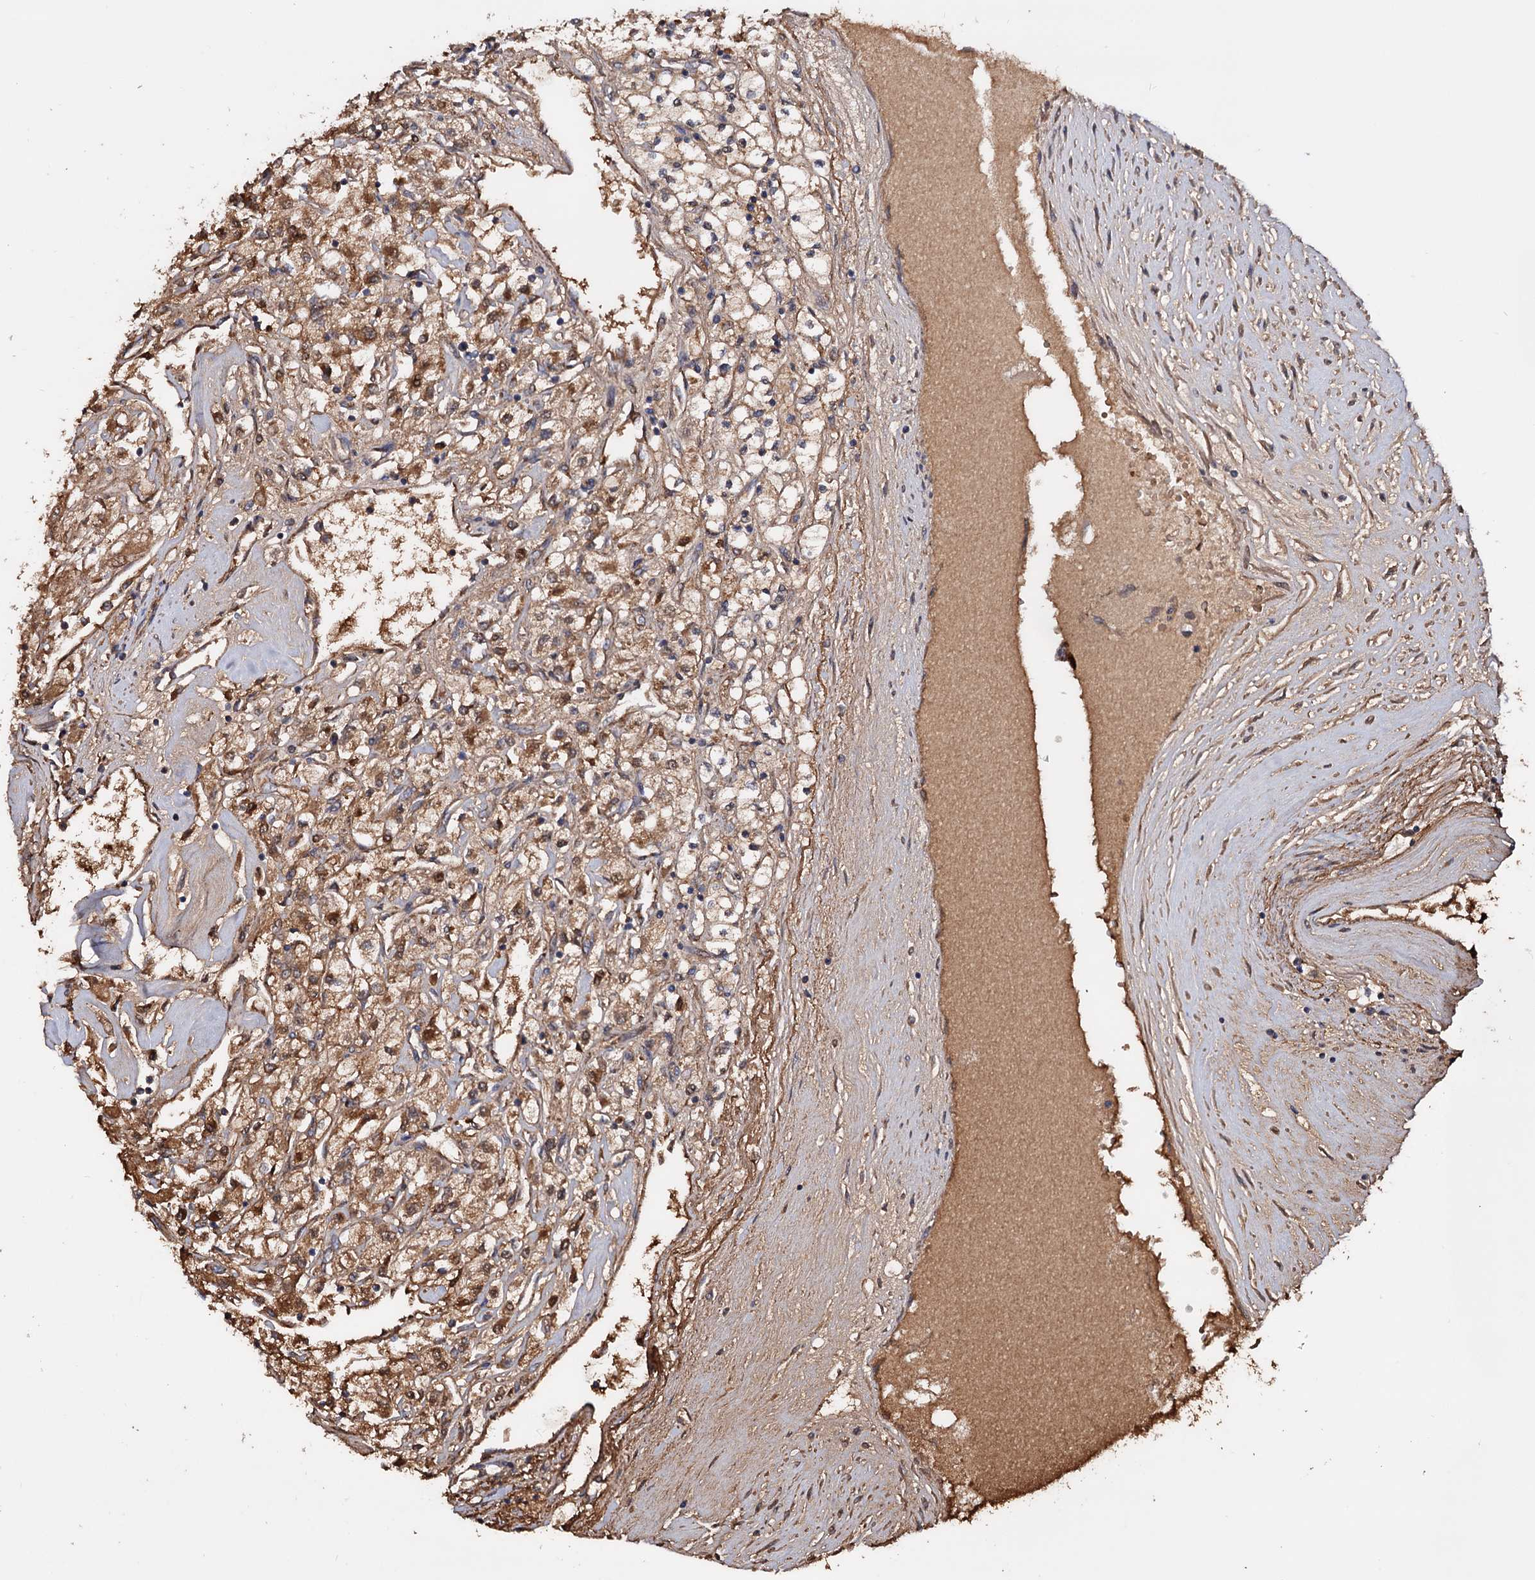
{"staining": {"intensity": "moderate", "quantity": ">75%", "location": "cytoplasmic/membranous"}, "tissue": "renal cancer", "cell_type": "Tumor cells", "image_type": "cancer", "snomed": [{"axis": "morphology", "description": "Adenocarcinoma, NOS"}, {"axis": "topography", "description": "Kidney"}], "caption": "Immunohistochemical staining of human renal adenocarcinoma shows moderate cytoplasmic/membranous protein expression in about >75% of tumor cells.", "gene": "MRPL42", "patient": {"sex": "male", "age": 80}}